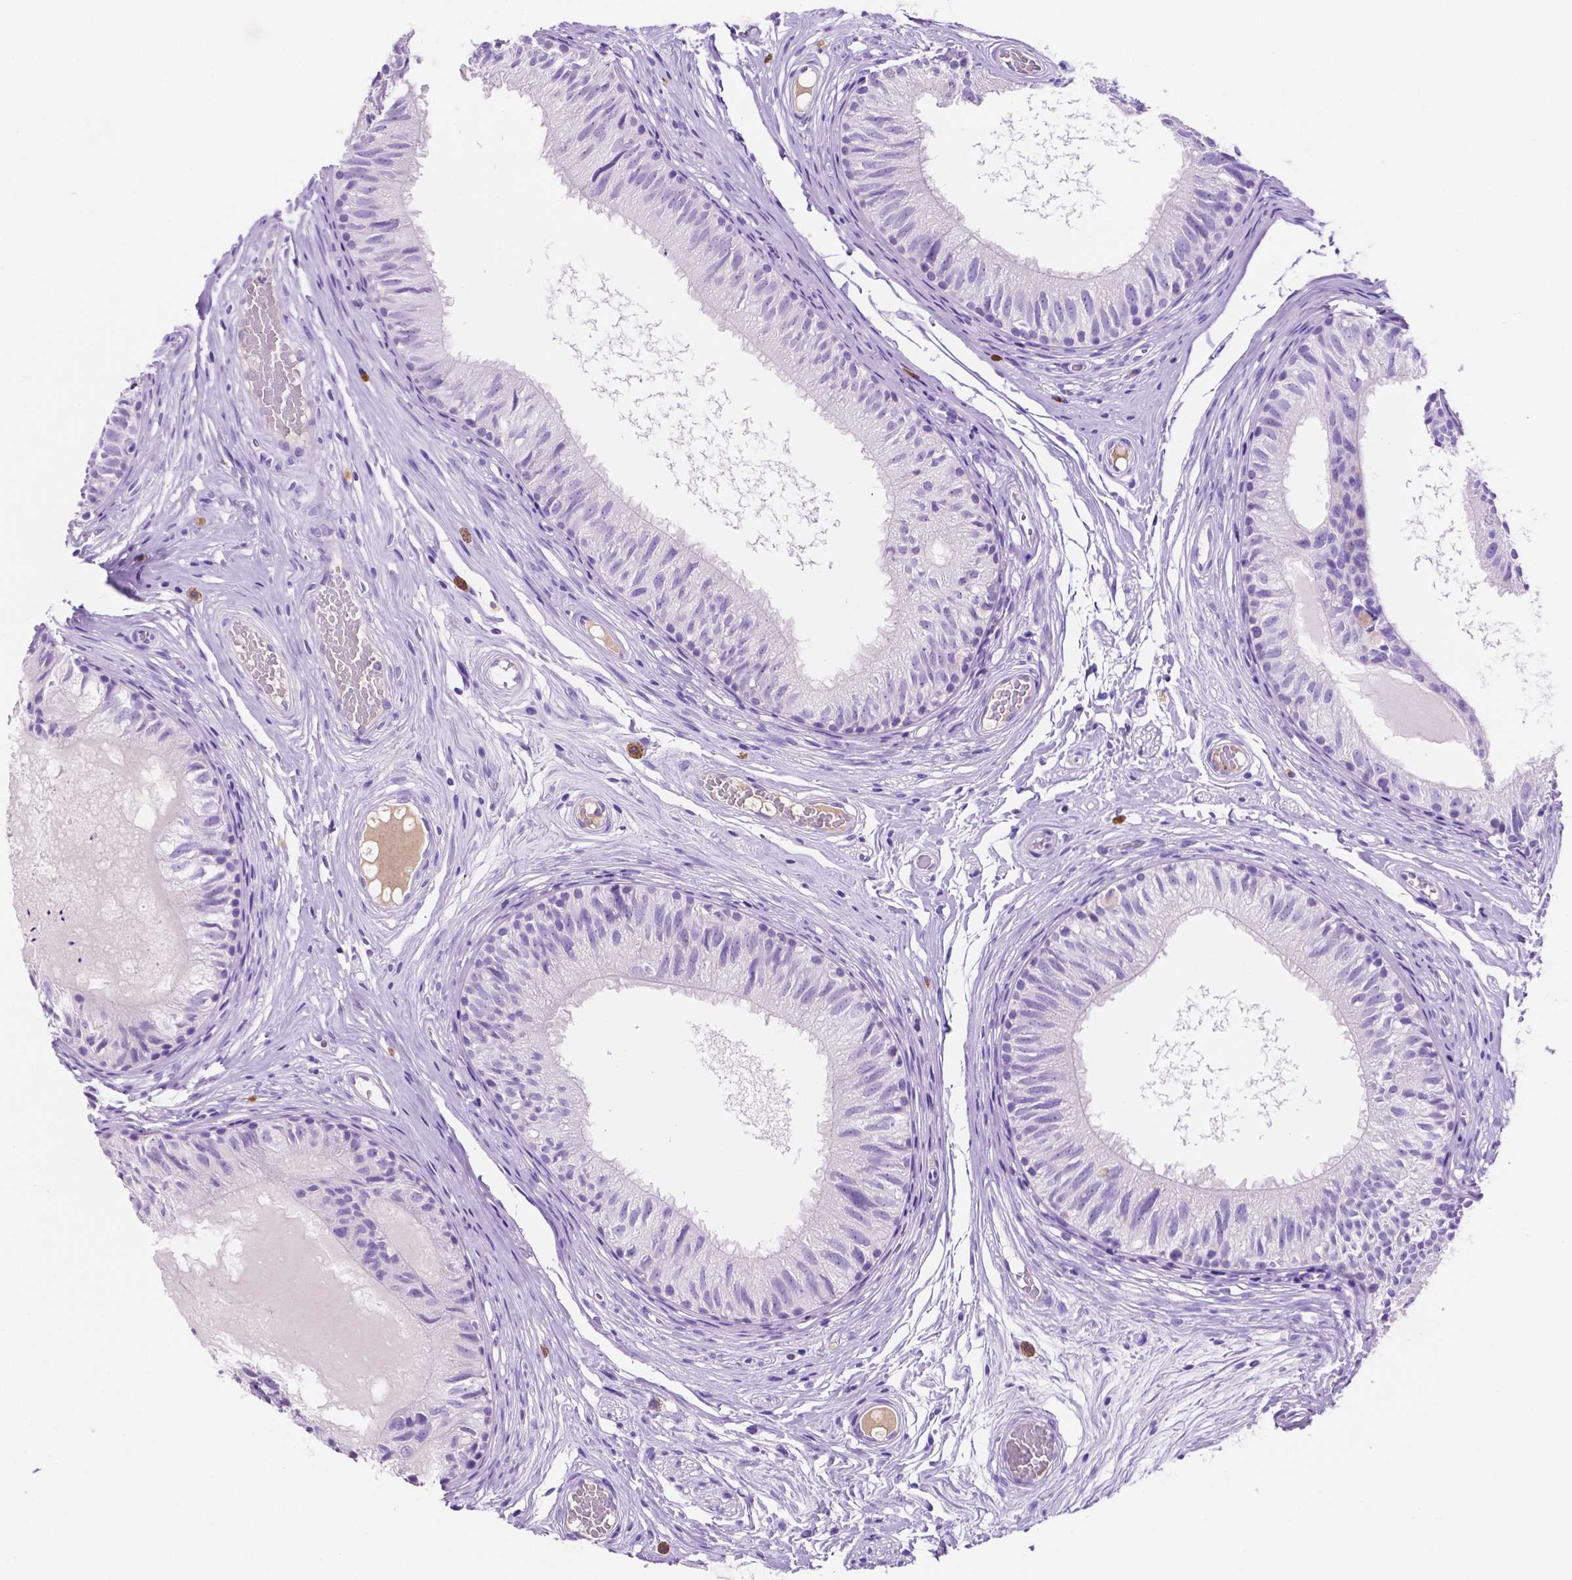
{"staining": {"intensity": "negative", "quantity": "none", "location": "none"}, "tissue": "epididymis", "cell_type": "Glandular cells", "image_type": "normal", "snomed": [{"axis": "morphology", "description": "Normal tissue, NOS"}, {"axis": "topography", "description": "Epididymis"}], "caption": "The immunohistochemistry (IHC) histopathology image has no significant staining in glandular cells of epididymis. (Immunohistochemistry, brightfield microscopy, high magnification).", "gene": "FOXB2", "patient": {"sex": "male", "age": 29}}